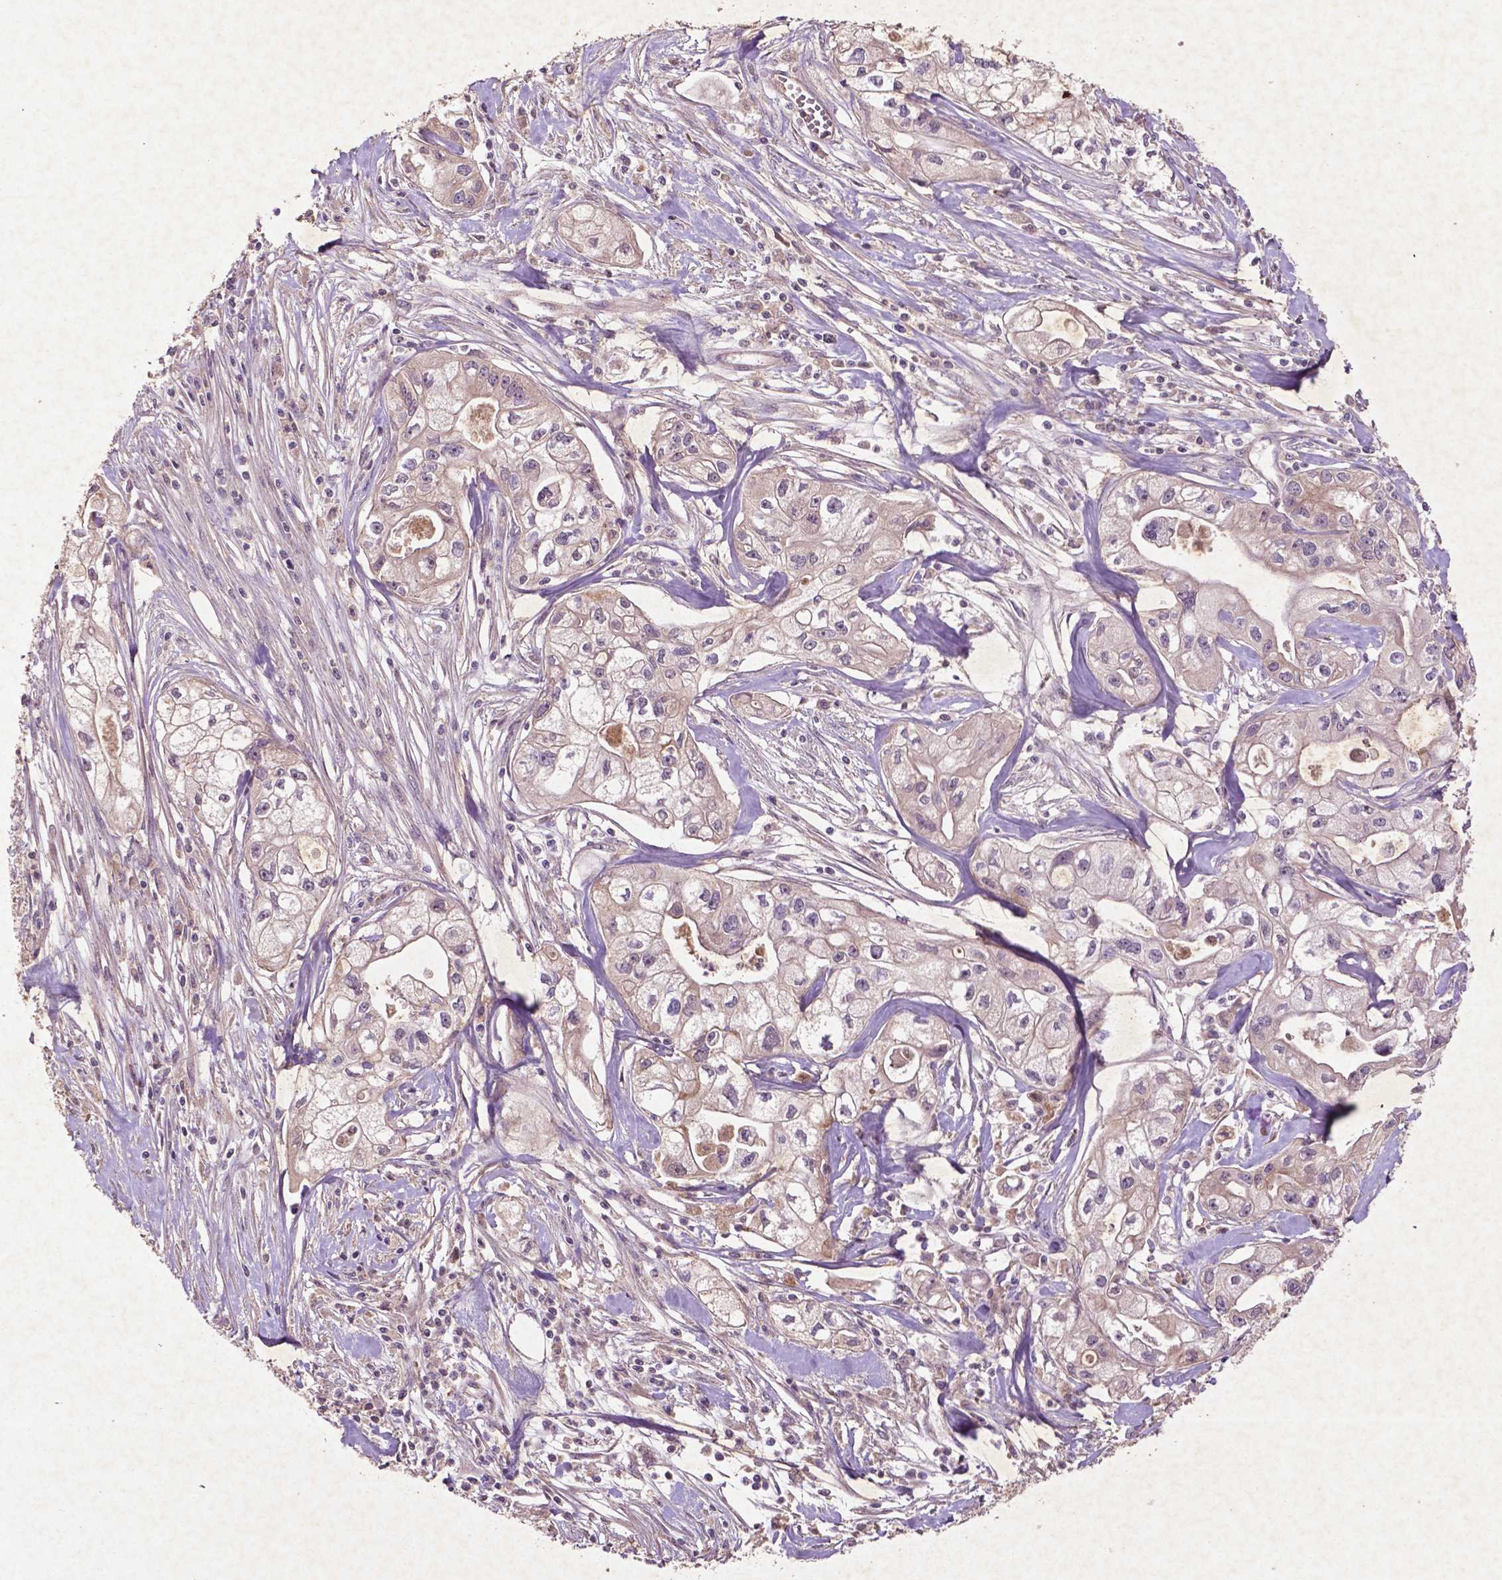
{"staining": {"intensity": "negative", "quantity": "none", "location": "none"}, "tissue": "pancreatic cancer", "cell_type": "Tumor cells", "image_type": "cancer", "snomed": [{"axis": "morphology", "description": "Adenocarcinoma, NOS"}, {"axis": "topography", "description": "Pancreas"}], "caption": "A high-resolution histopathology image shows immunohistochemistry (IHC) staining of pancreatic cancer (adenocarcinoma), which displays no significant staining in tumor cells.", "gene": "COQ2", "patient": {"sex": "male", "age": 70}}